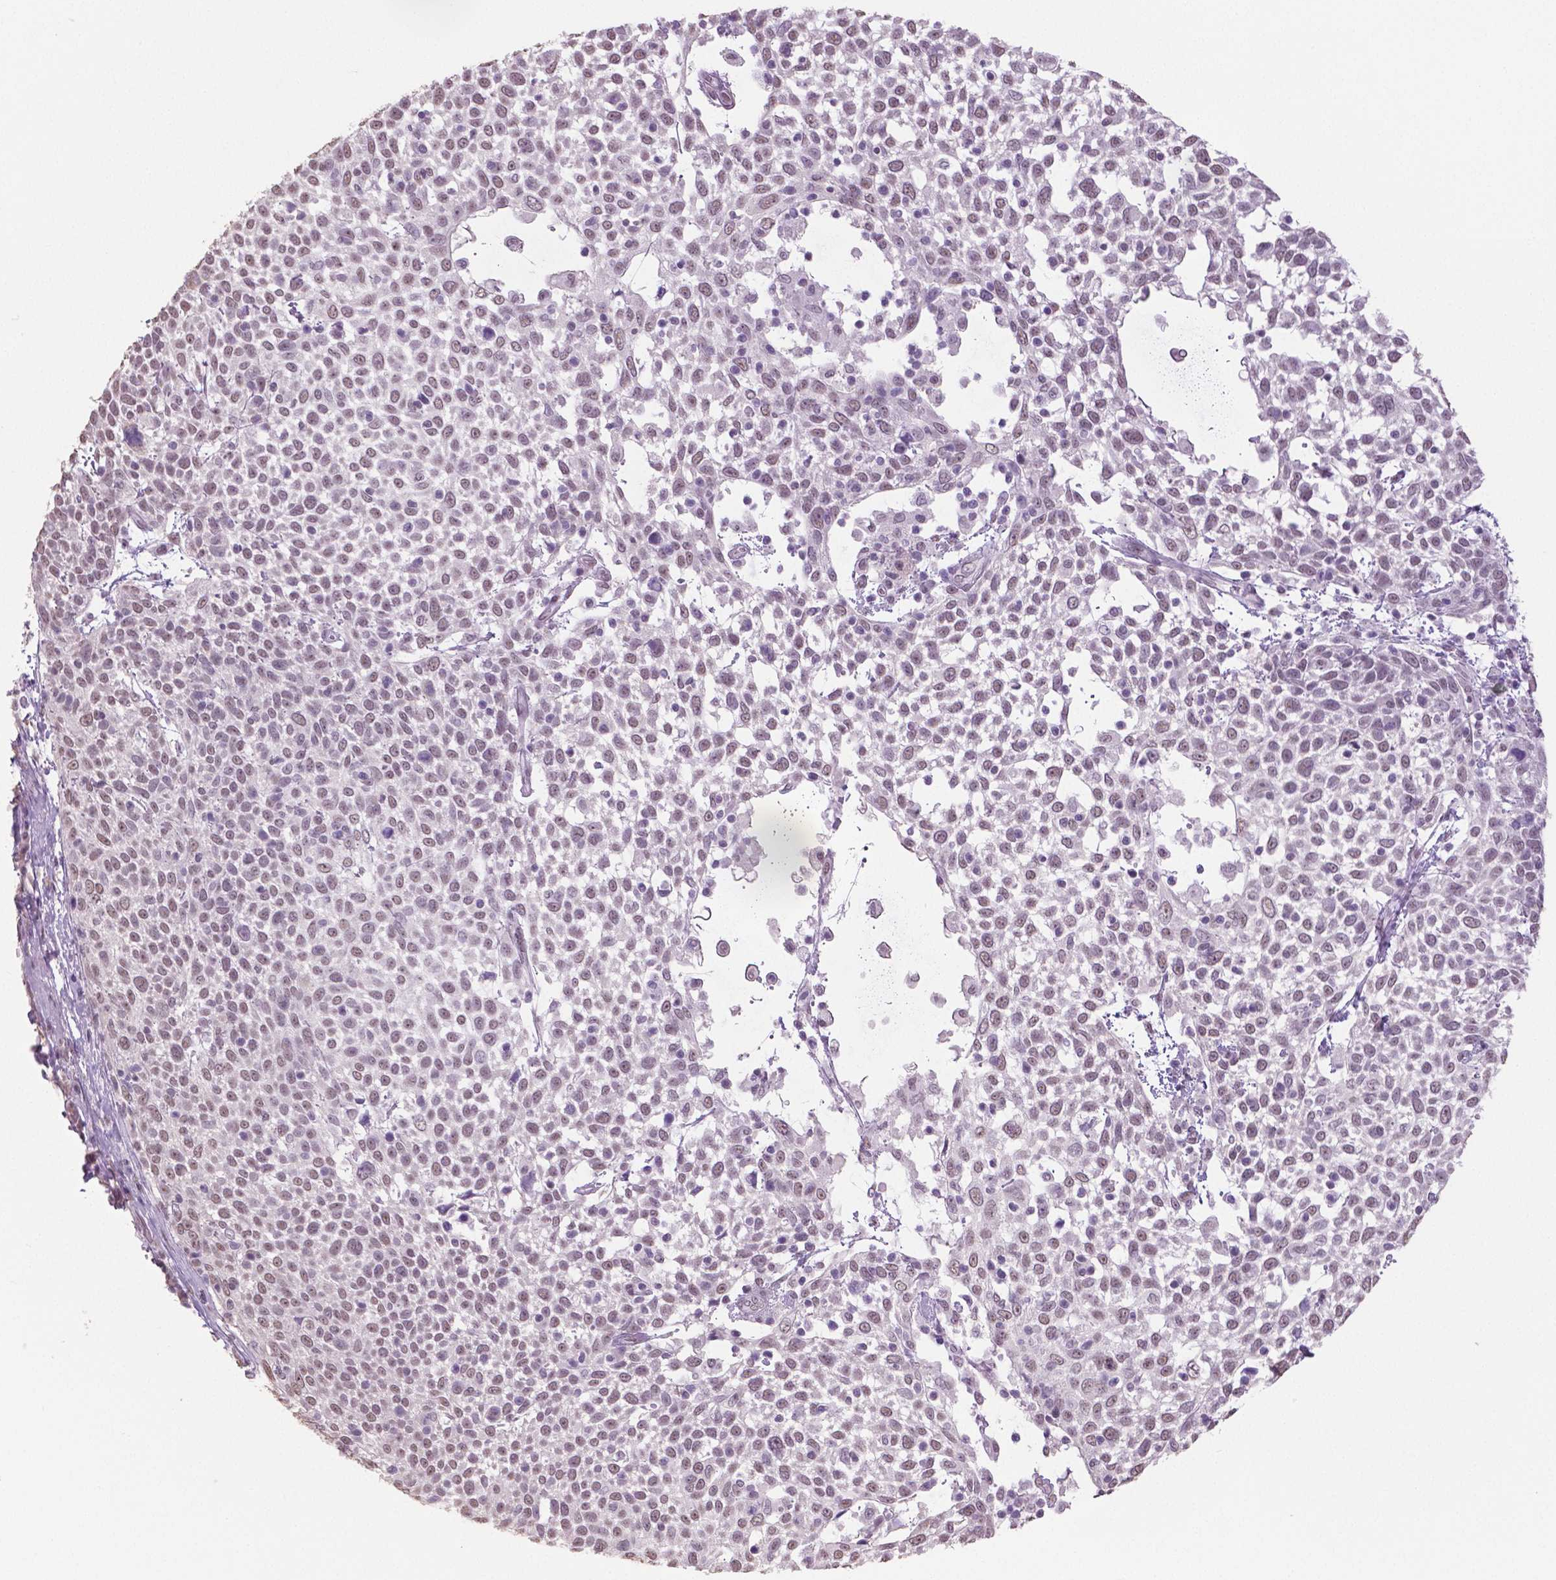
{"staining": {"intensity": "weak", "quantity": "25%-75%", "location": "nuclear"}, "tissue": "cervical cancer", "cell_type": "Tumor cells", "image_type": "cancer", "snomed": [{"axis": "morphology", "description": "Squamous cell carcinoma, NOS"}, {"axis": "topography", "description": "Cervix"}], "caption": "There is low levels of weak nuclear positivity in tumor cells of squamous cell carcinoma (cervical), as demonstrated by immunohistochemical staining (brown color).", "gene": "IGF2BP1", "patient": {"sex": "female", "age": 61}}